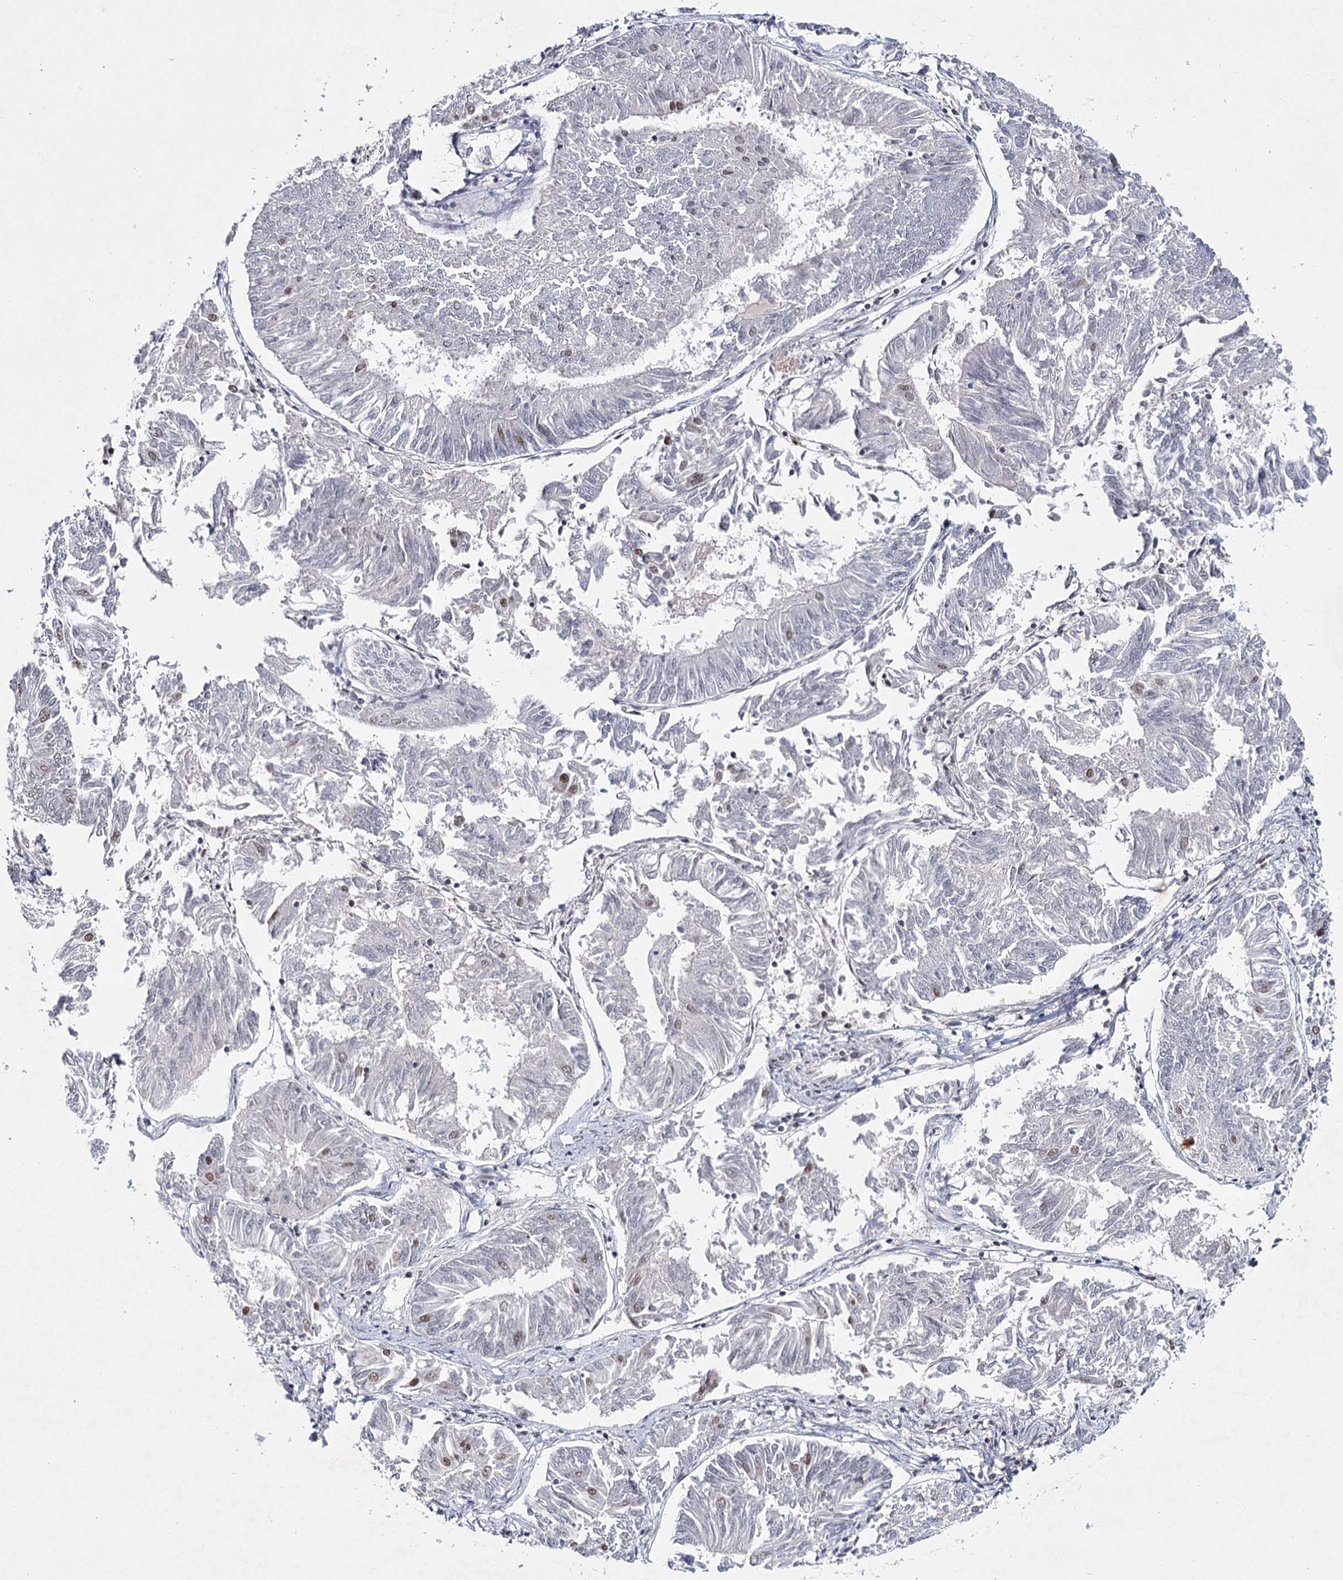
{"staining": {"intensity": "negative", "quantity": "none", "location": "none"}, "tissue": "endometrial cancer", "cell_type": "Tumor cells", "image_type": "cancer", "snomed": [{"axis": "morphology", "description": "Adenocarcinoma, NOS"}, {"axis": "topography", "description": "Endometrium"}], "caption": "A histopathology image of endometrial adenocarcinoma stained for a protein displays no brown staining in tumor cells.", "gene": "SCAF8", "patient": {"sex": "female", "age": 58}}